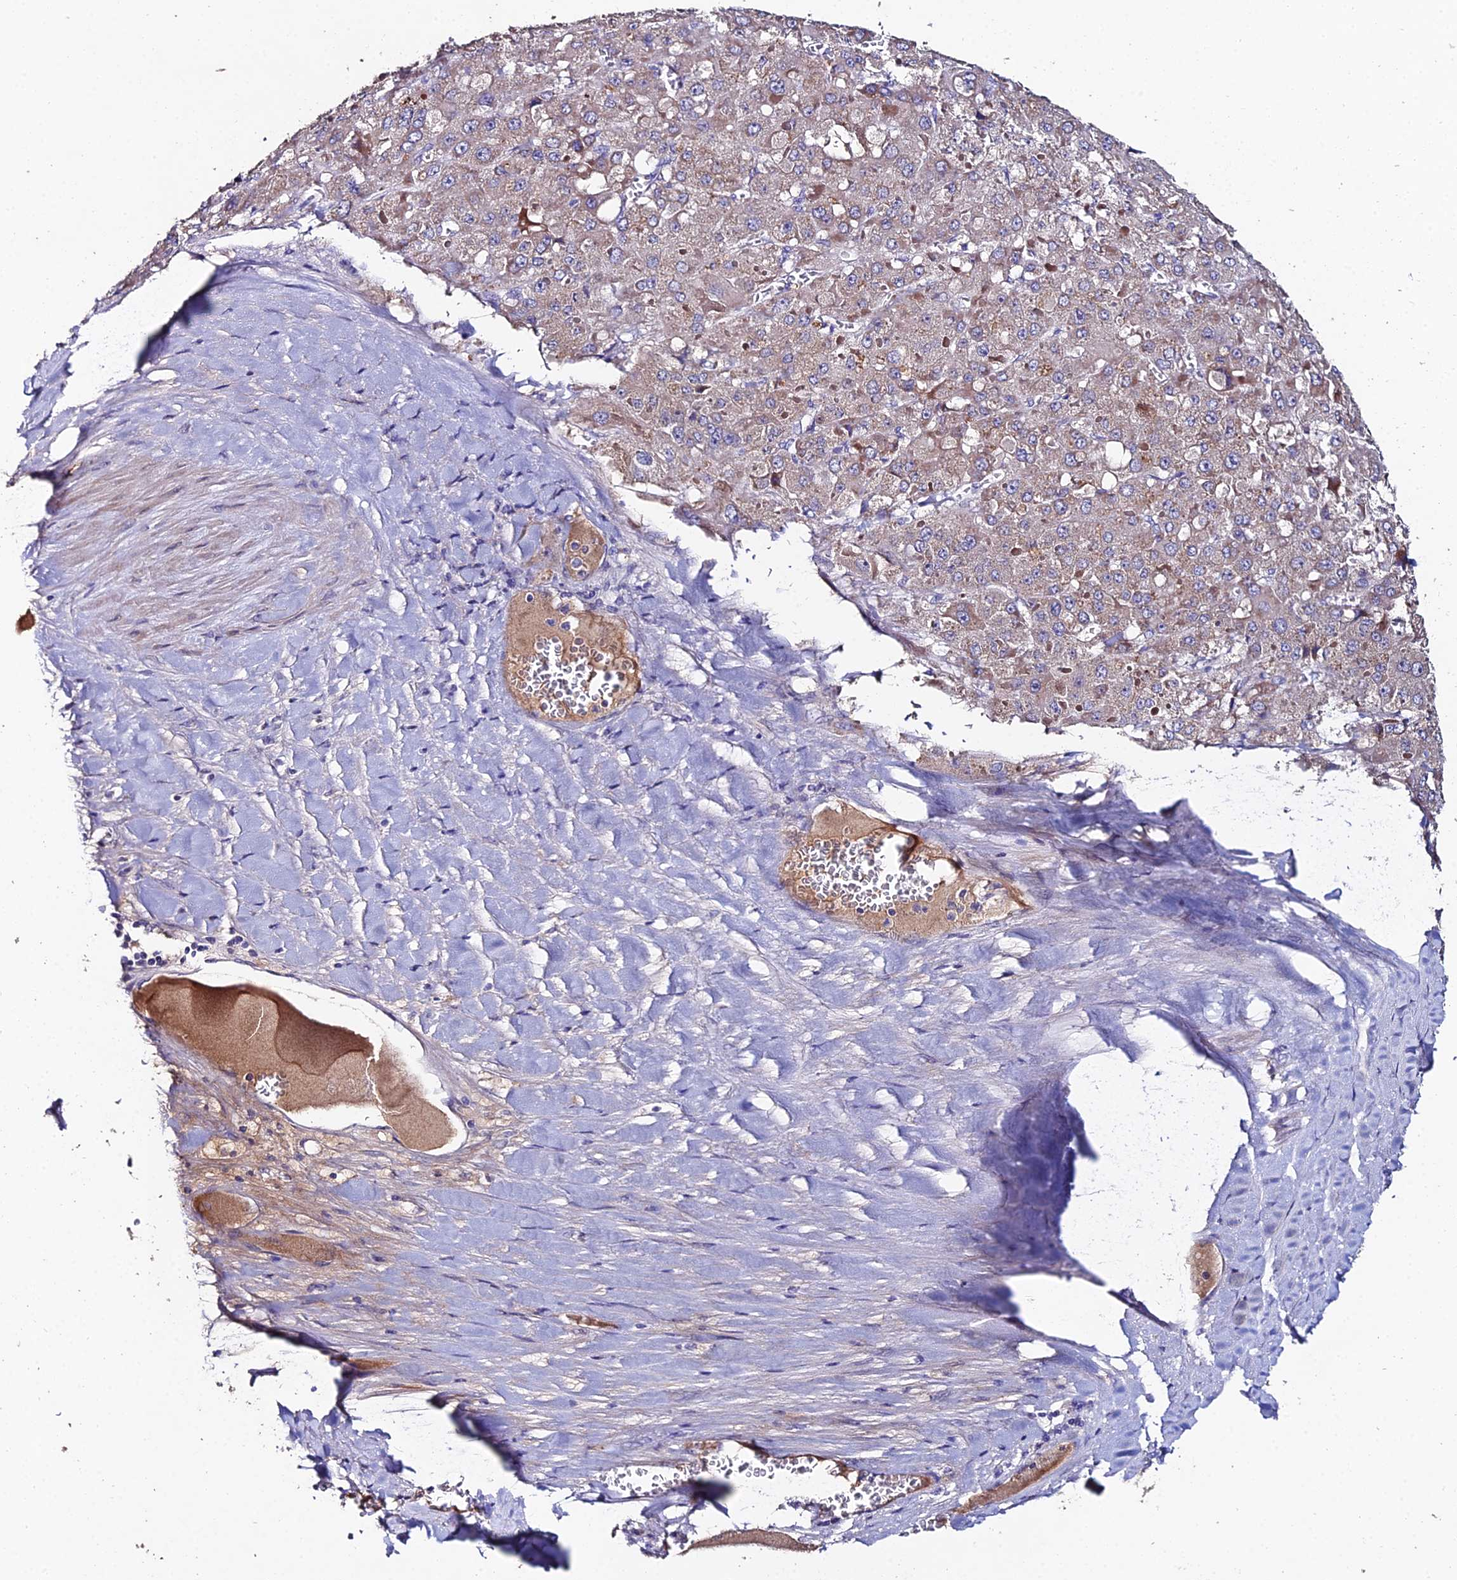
{"staining": {"intensity": "moderate", "quantity": "25%-75%", "location": "cytoplasmic/membranous"}, "tissue": "liver cancer", "cell_type": "Tumor cells", "image_type": "cancer", "snomed": [{"axis": "morphology", "description": "Carcinoma, Hepatocellular, NOS"}, {"axis": "topography", "description": "Liver"}], "caption": "A high-resolution image shows IHC staining of hepatocellular carcinoma (liver), which exhibits moderate cytoplasmic/membranous positivity in about 25%-75% of tumor cells.", "gene": "ESRRG", "patient": {"sex": "female", "age": 73}}